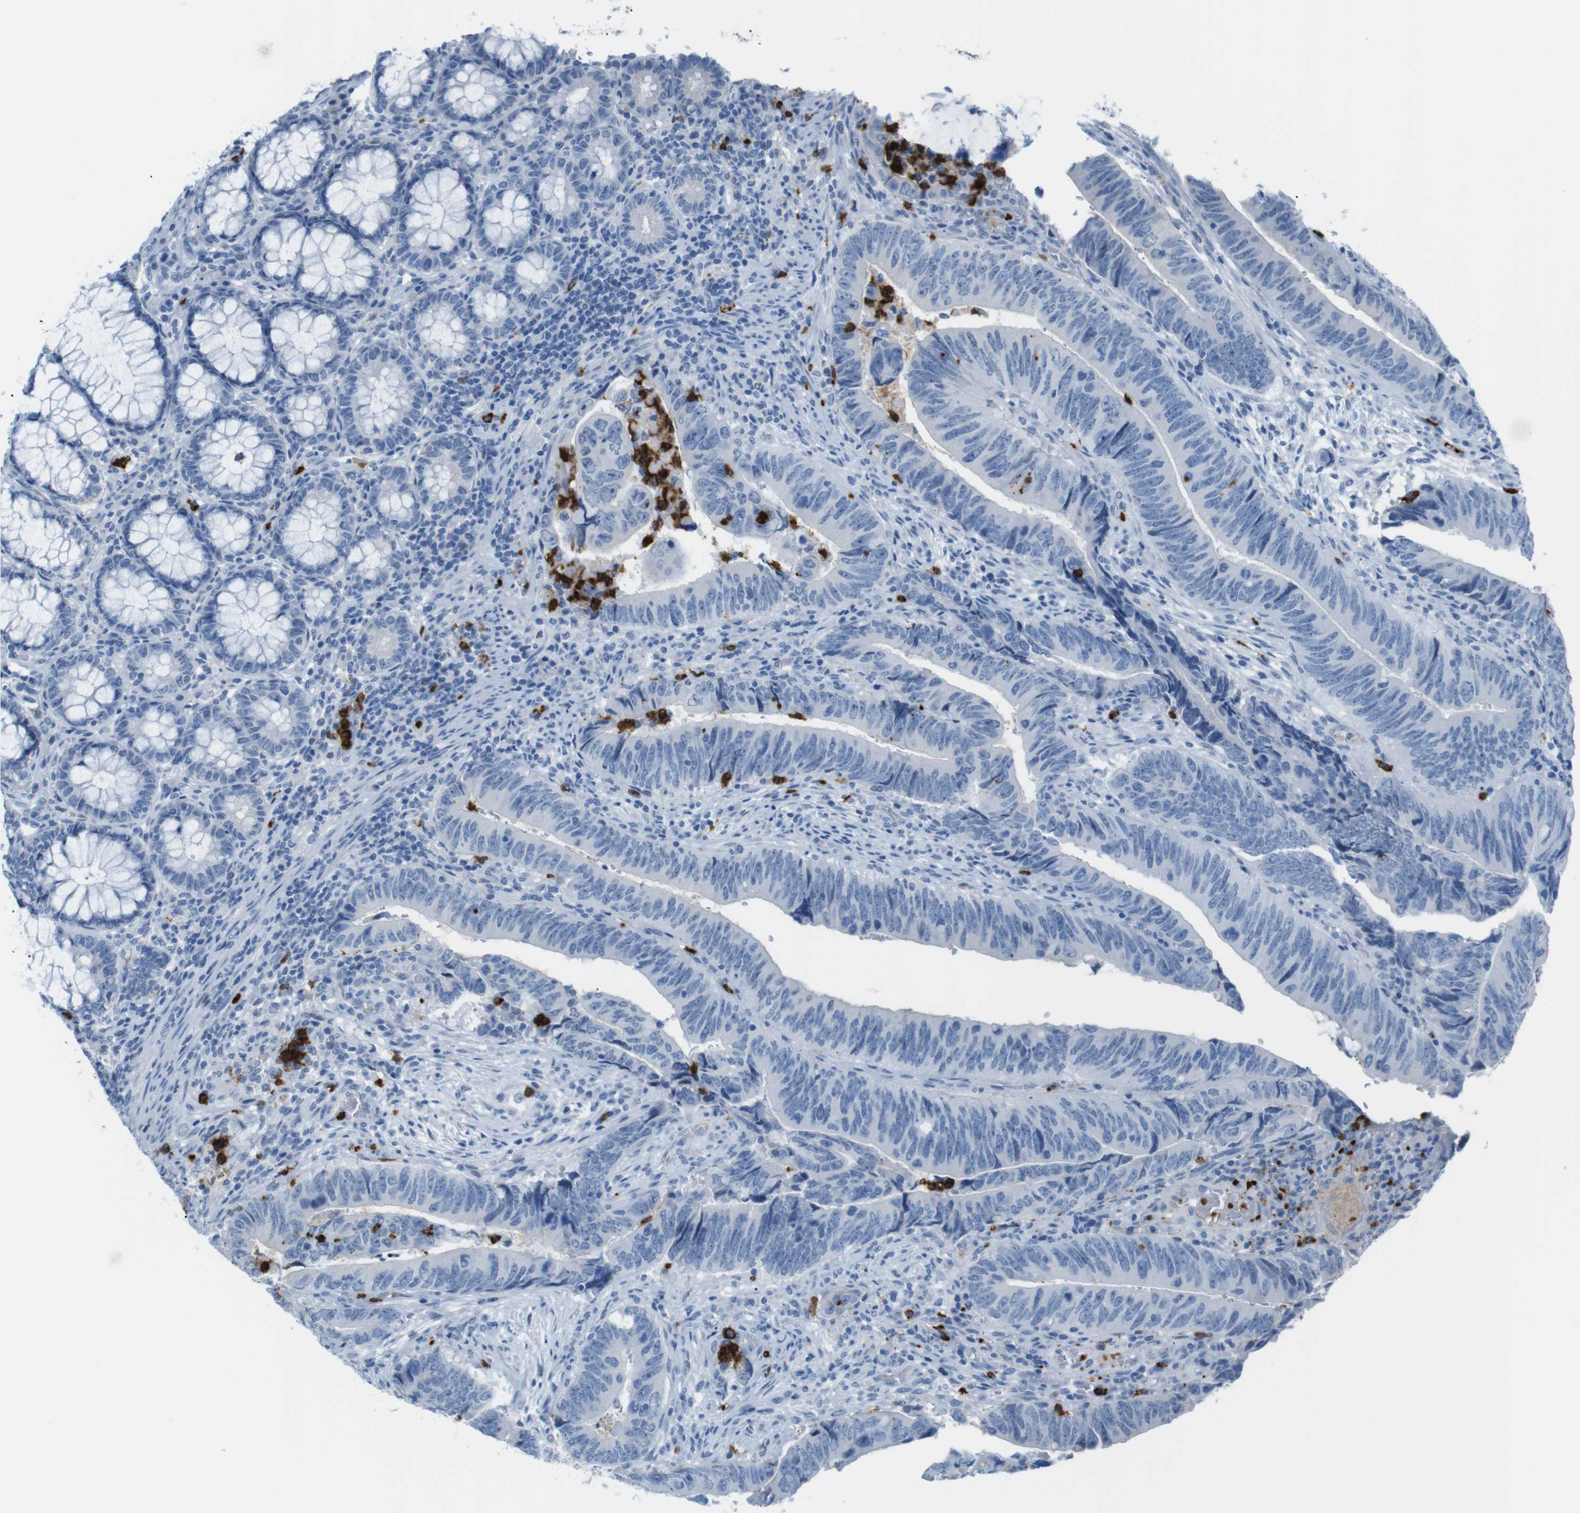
{"staining": {"intensity": "negative", "quantity": "none", "location": "none"}, "tissue": "colorectal cancer", "cell_type": "Tumor cells", "image_type": "cancer", "snomed": [{"axis": "morphology", "description": "Normal tissue, NOS"}, {"axis": "morphology", "description": "Adenocarcinoma, NOS"}, {"axis": "topography", "description": "Colon"}], "caption": "This is an IHC image of colorectal adenocarcinoma. There is no positivity in tumor cells.", "gene": "MCEMP1", "patient": {"sex": "male", "age": 56}}